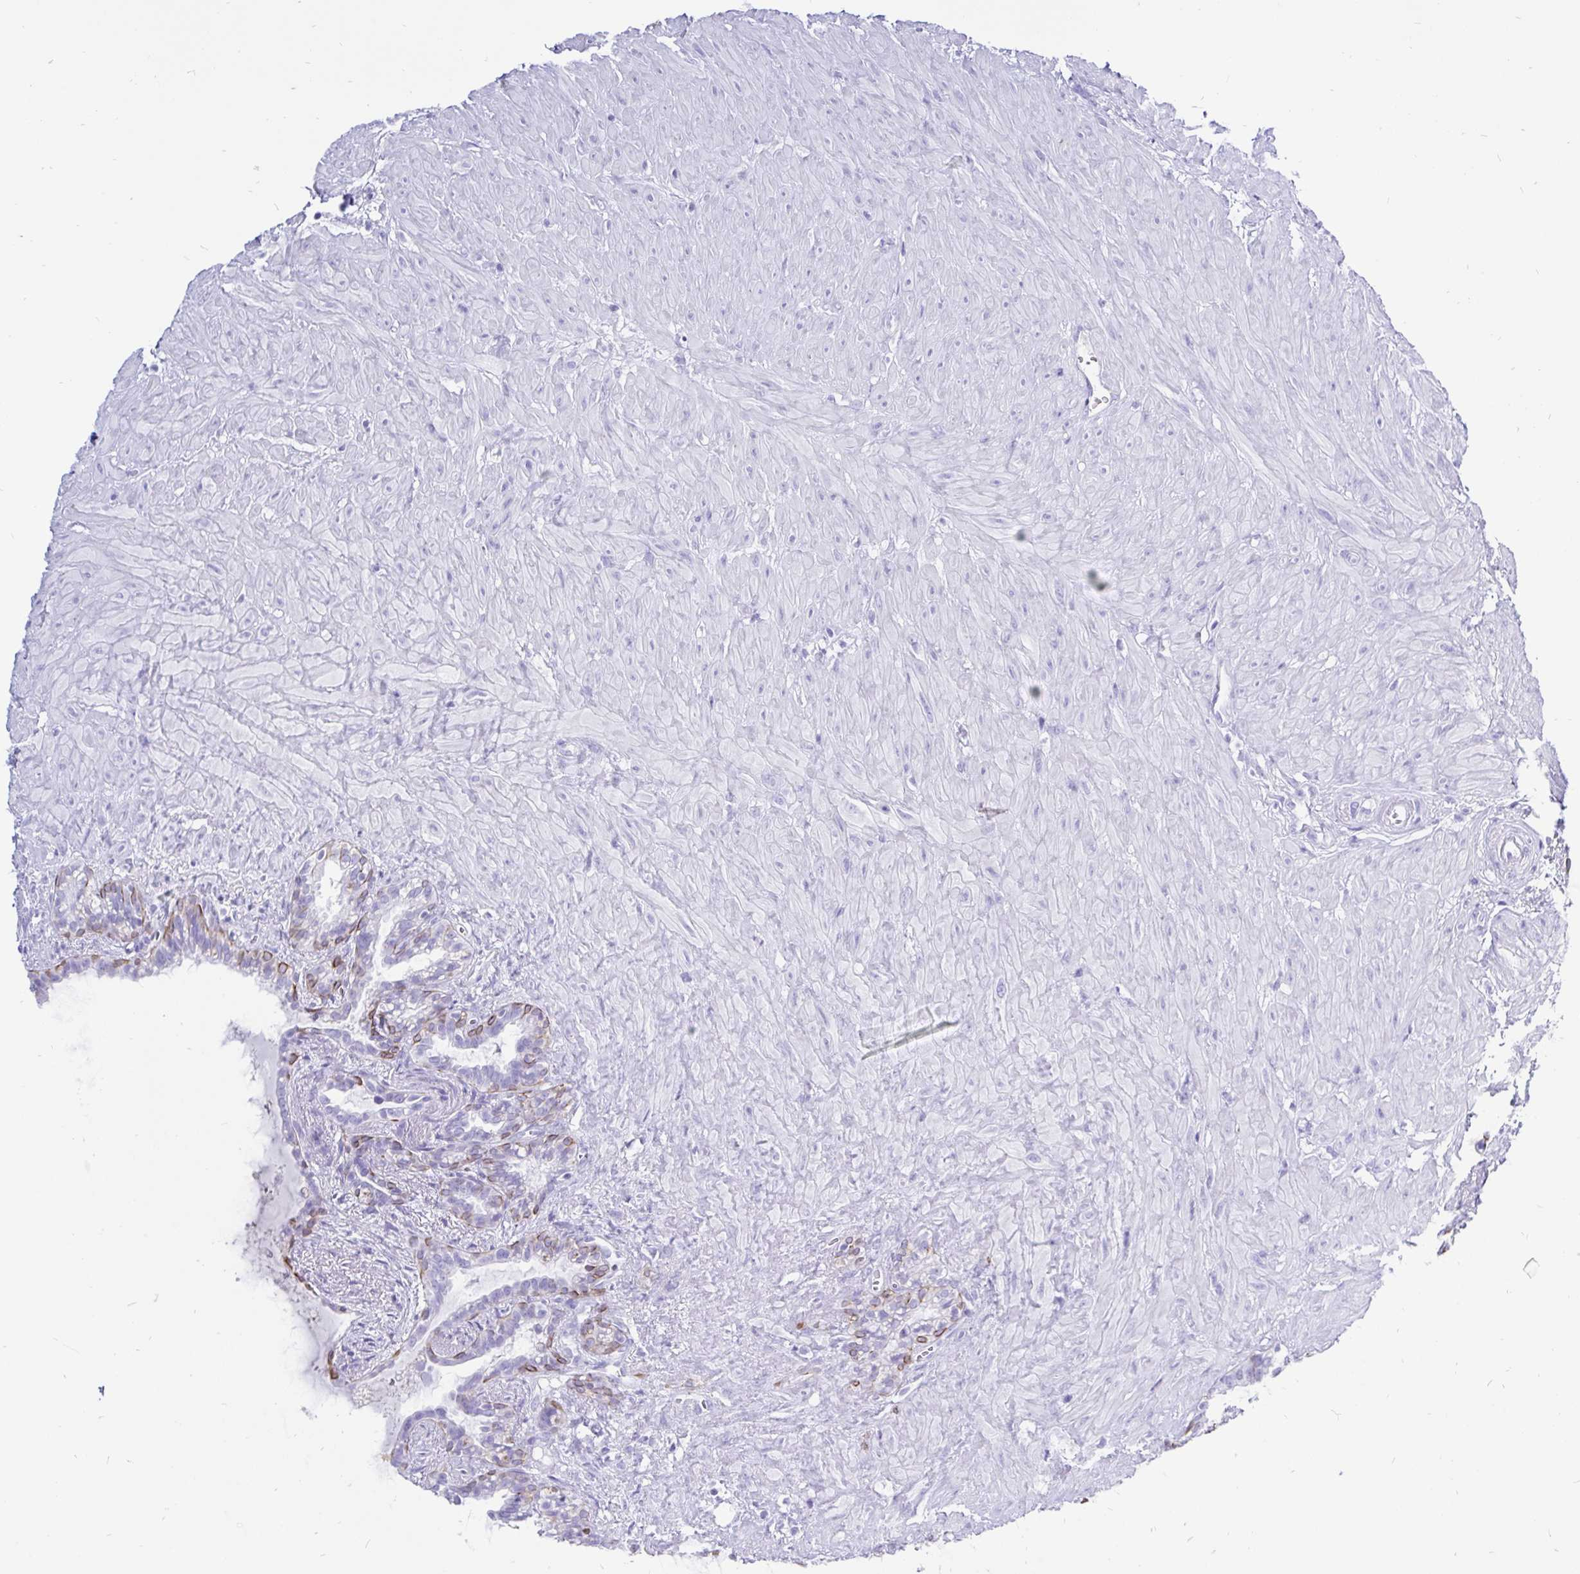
{"staining": {"intensity": "negative", "quantity": "none", "location": "none"}, "tissue": "seminal vesicle", "cell_type": "Glandular cells", "image_type": "normal", "snomed": [{"axis": "morphology", "description": "Normal tissue, NOS"}, {"axis": "topography", "description": "Seminal veicle"}], "caption": "Immunohistochemistry (IHC) image of unremarkable seminal vesicle: human seminal vesicle stained with DAB (3,3'-diaminobenzidine) demonstrates no significant protein expression in glandular cells.", "gene": "KRT13", "patient": {"sex": "male", "age": 76}}